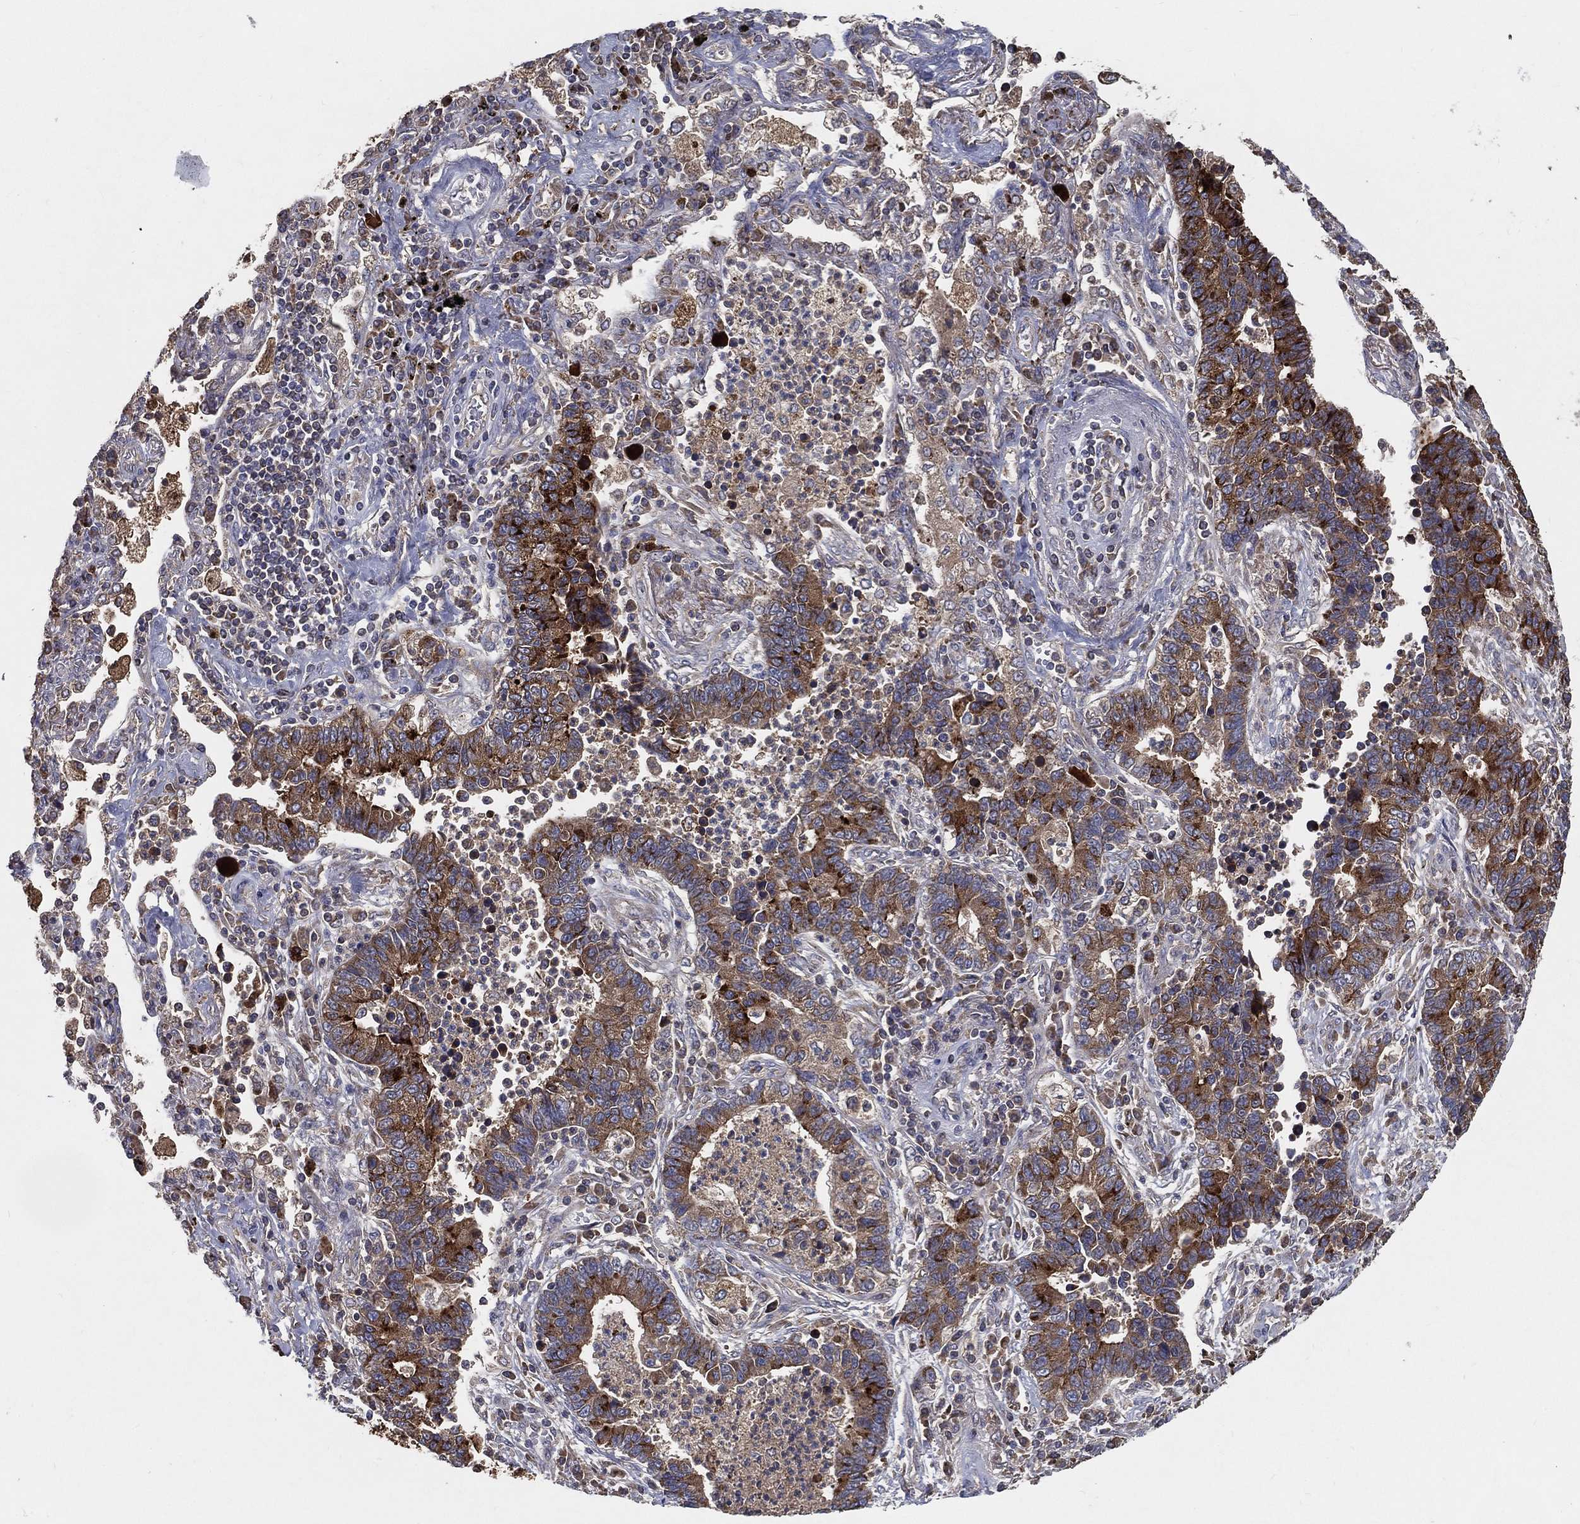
{"staining": {"intensity": "strong", "quantity": "25%-75%", "location": "cytoplasmic/membranous"}, "tissue": "lung cancer", "cell_type": "Tumor cells", "image_type": "cancer", "snomed": [{"axis": "morphology", "description": "Adenocarcinoma, NOS"}, {"axis": "topography", "description": "Lung"}], "caption": "A high amount of strong cytoplasmic/membranous positivity is seen in about 25%-75% of tumor cells in lung cancer tissue. (brown staining indicates protein expression, while blue staining denotes nuclei).", "gene": "MT-ND1", "patient": {"sex": "female", "age": 57}}